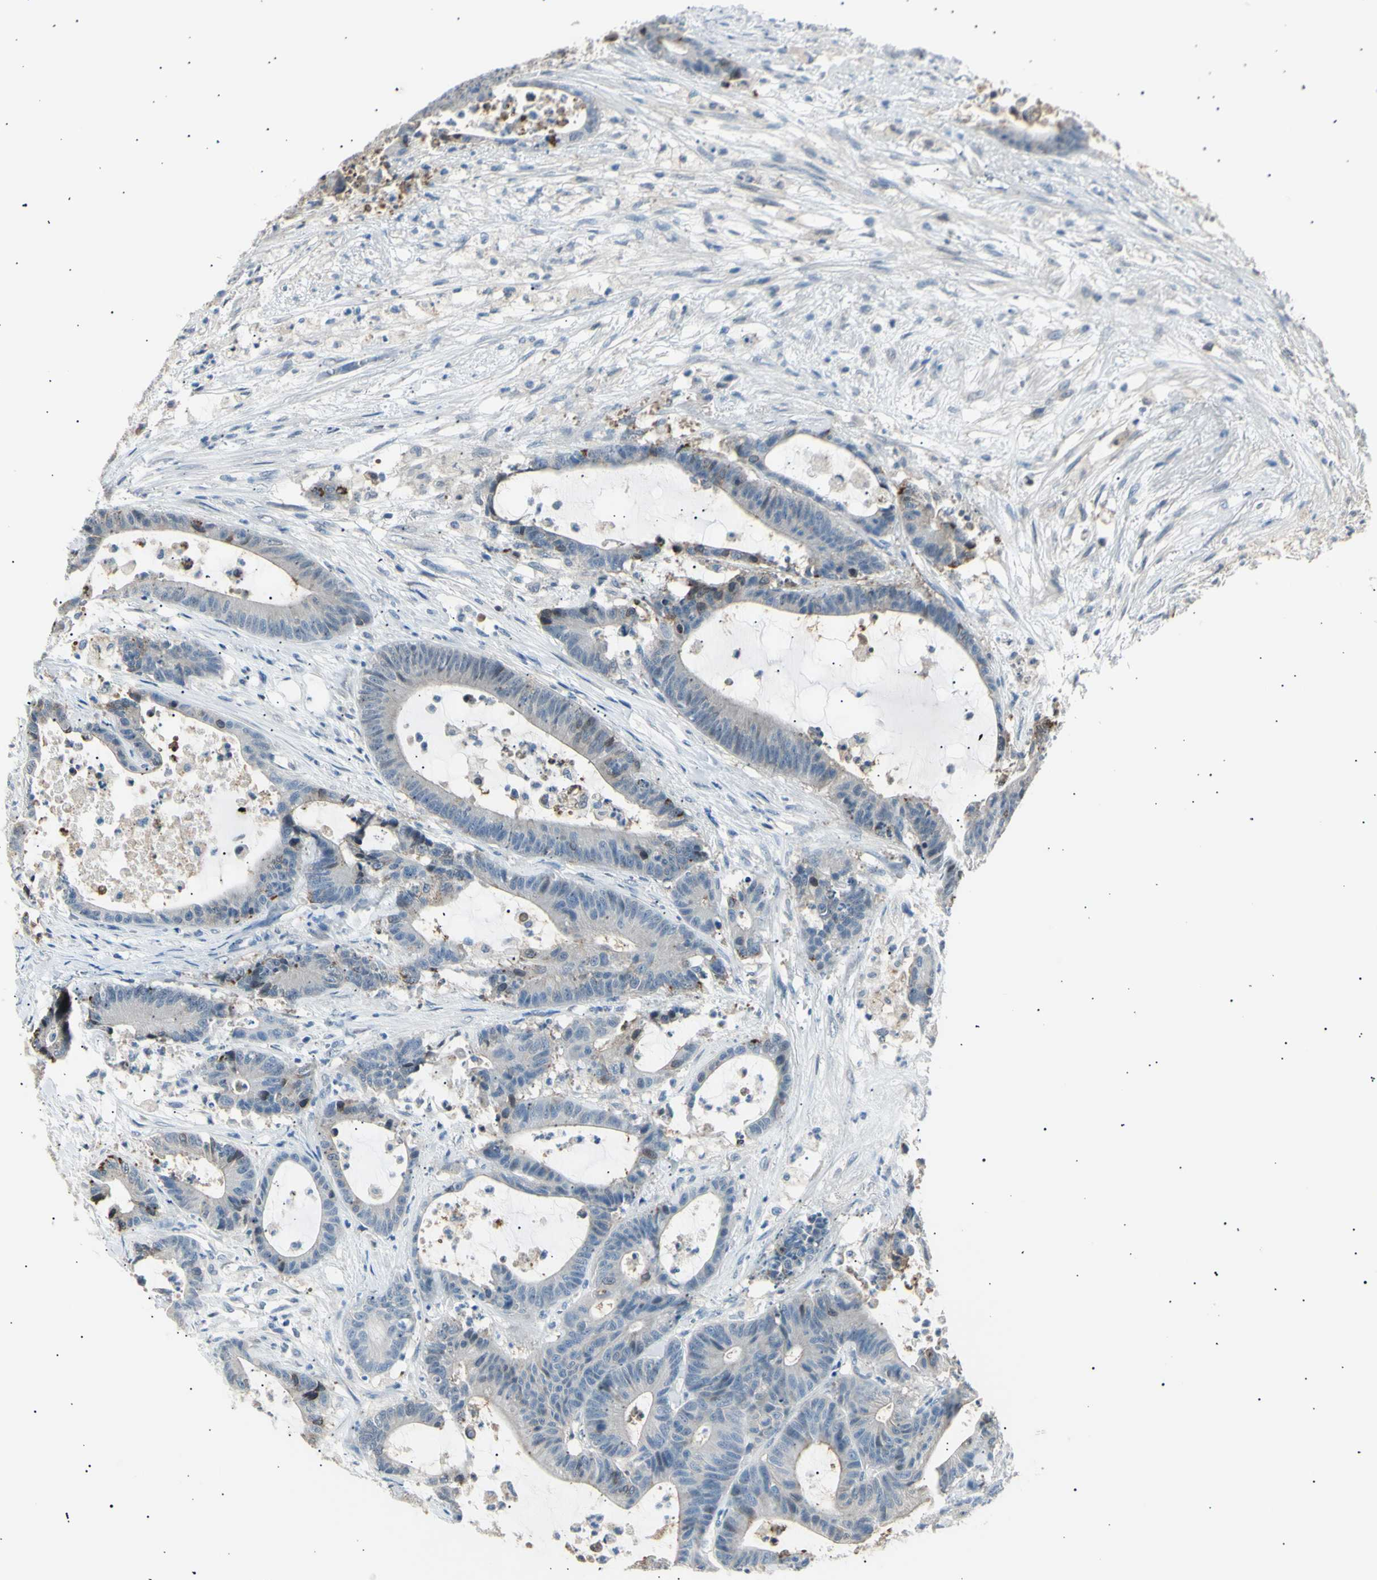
{"staining": {"intensity": "weak", "quantity": "<25%", "location": "cytoplasmic/membranous"}, "tissue": "colorectal cancer", "cell_type": "Tumor cells", "image_type": "cancer", "snomed": [{"axis": "morphology", "description": "Adenocarcinoma, NOS"}, {"axis": "topography", "description": "Colon"}], "caption": "Immunohistochemical staining of adenocarcinoma (colorectal) displays no significant positivity in tumor cells.", "gene": "LHPP", "patient": {"sex": "female", "age": 84}}